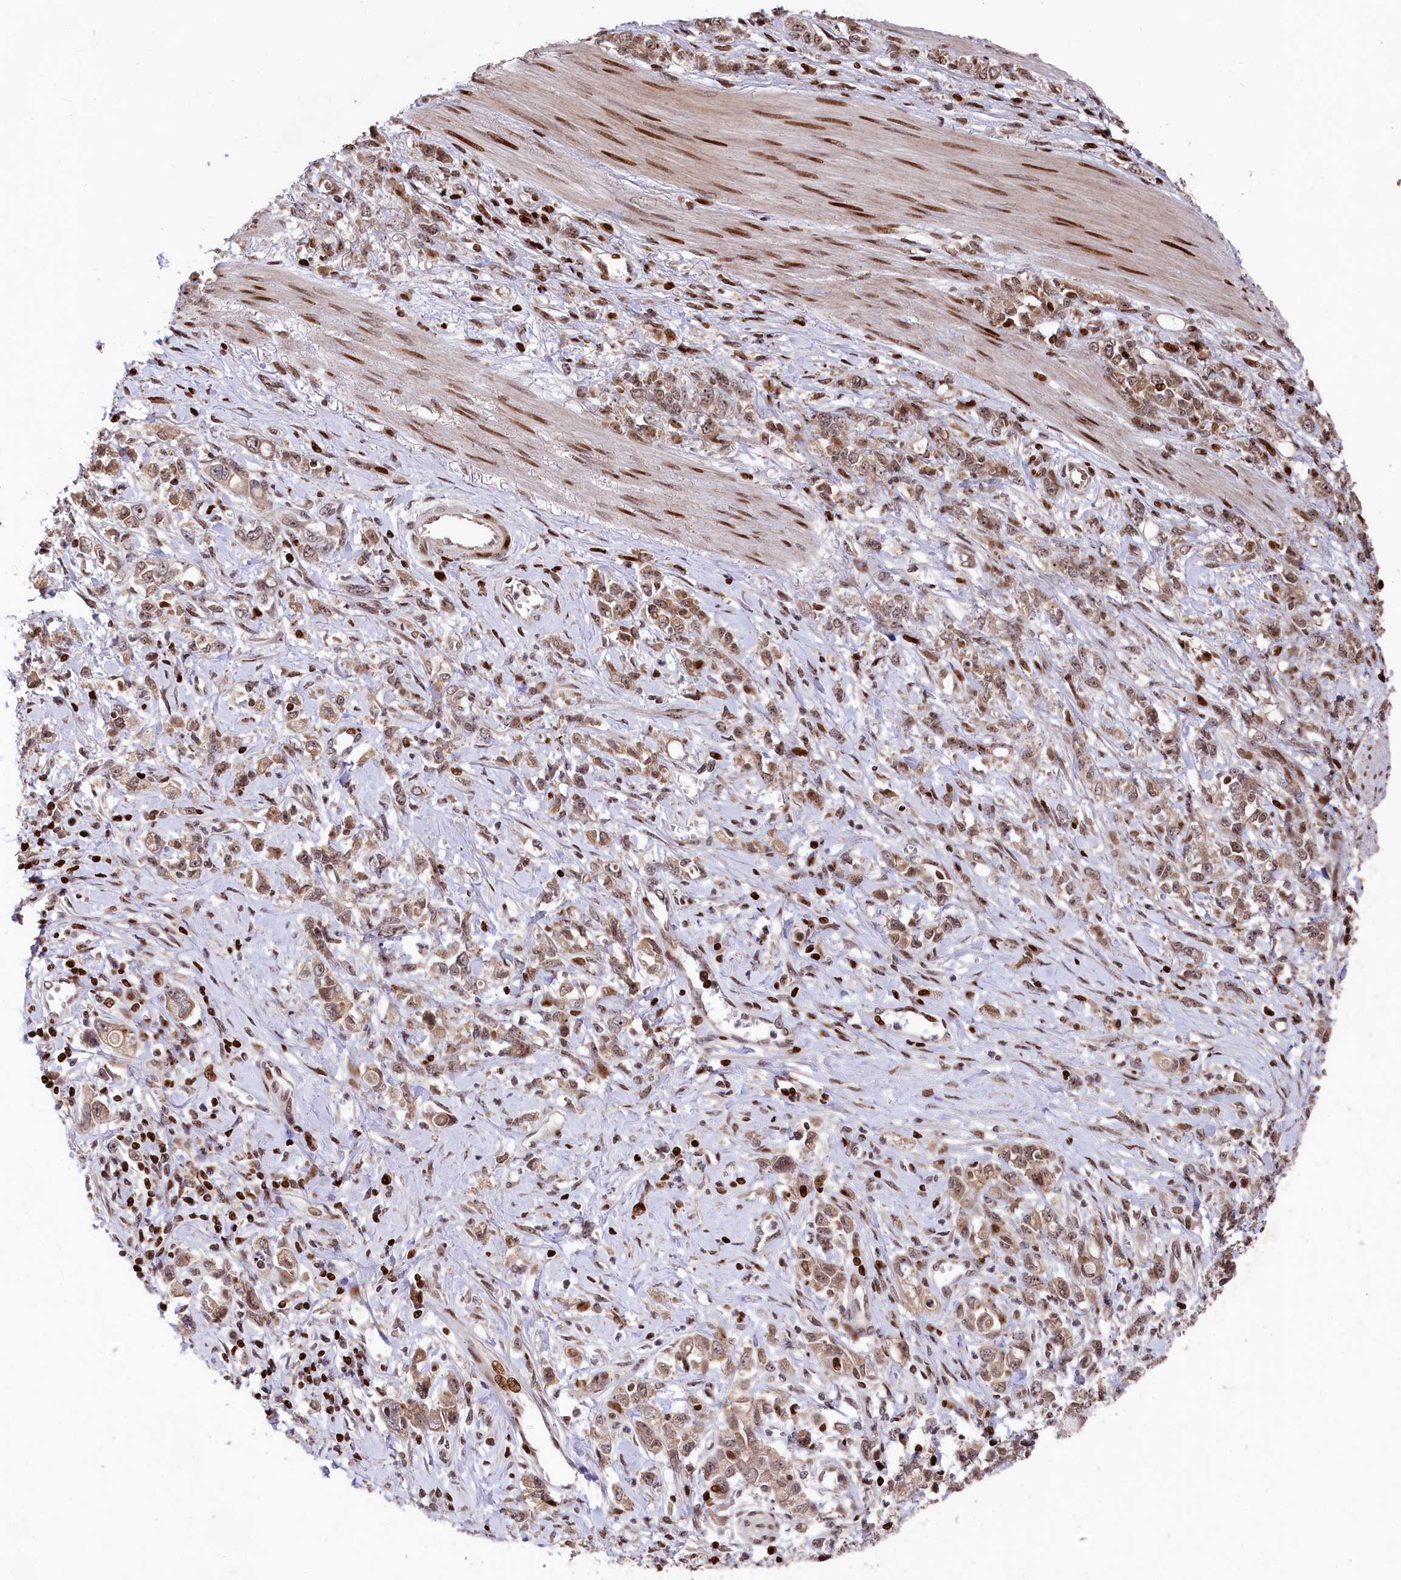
{"staining": {"intensity": "moderate", "quantity": ">75%", "location": "cytoplasmic/membranous"}, "tissue": "stomach cancer", "cell_type": "Tumor cells", "image_type": "cancer", "snomed": [{"axis": "morphology", "description": "Adenocarcinoma, NOS"}, {"axis": "topography", "description": "Stomach"}], "caption": "Stomach adenocarcinoma stained with a brown dye shows moderate cytoplasmic/membranous positive staining in about >75% of tumor cells.", "gene": "MCF2L2", "patient": {"sex": "female", "age": 76}}